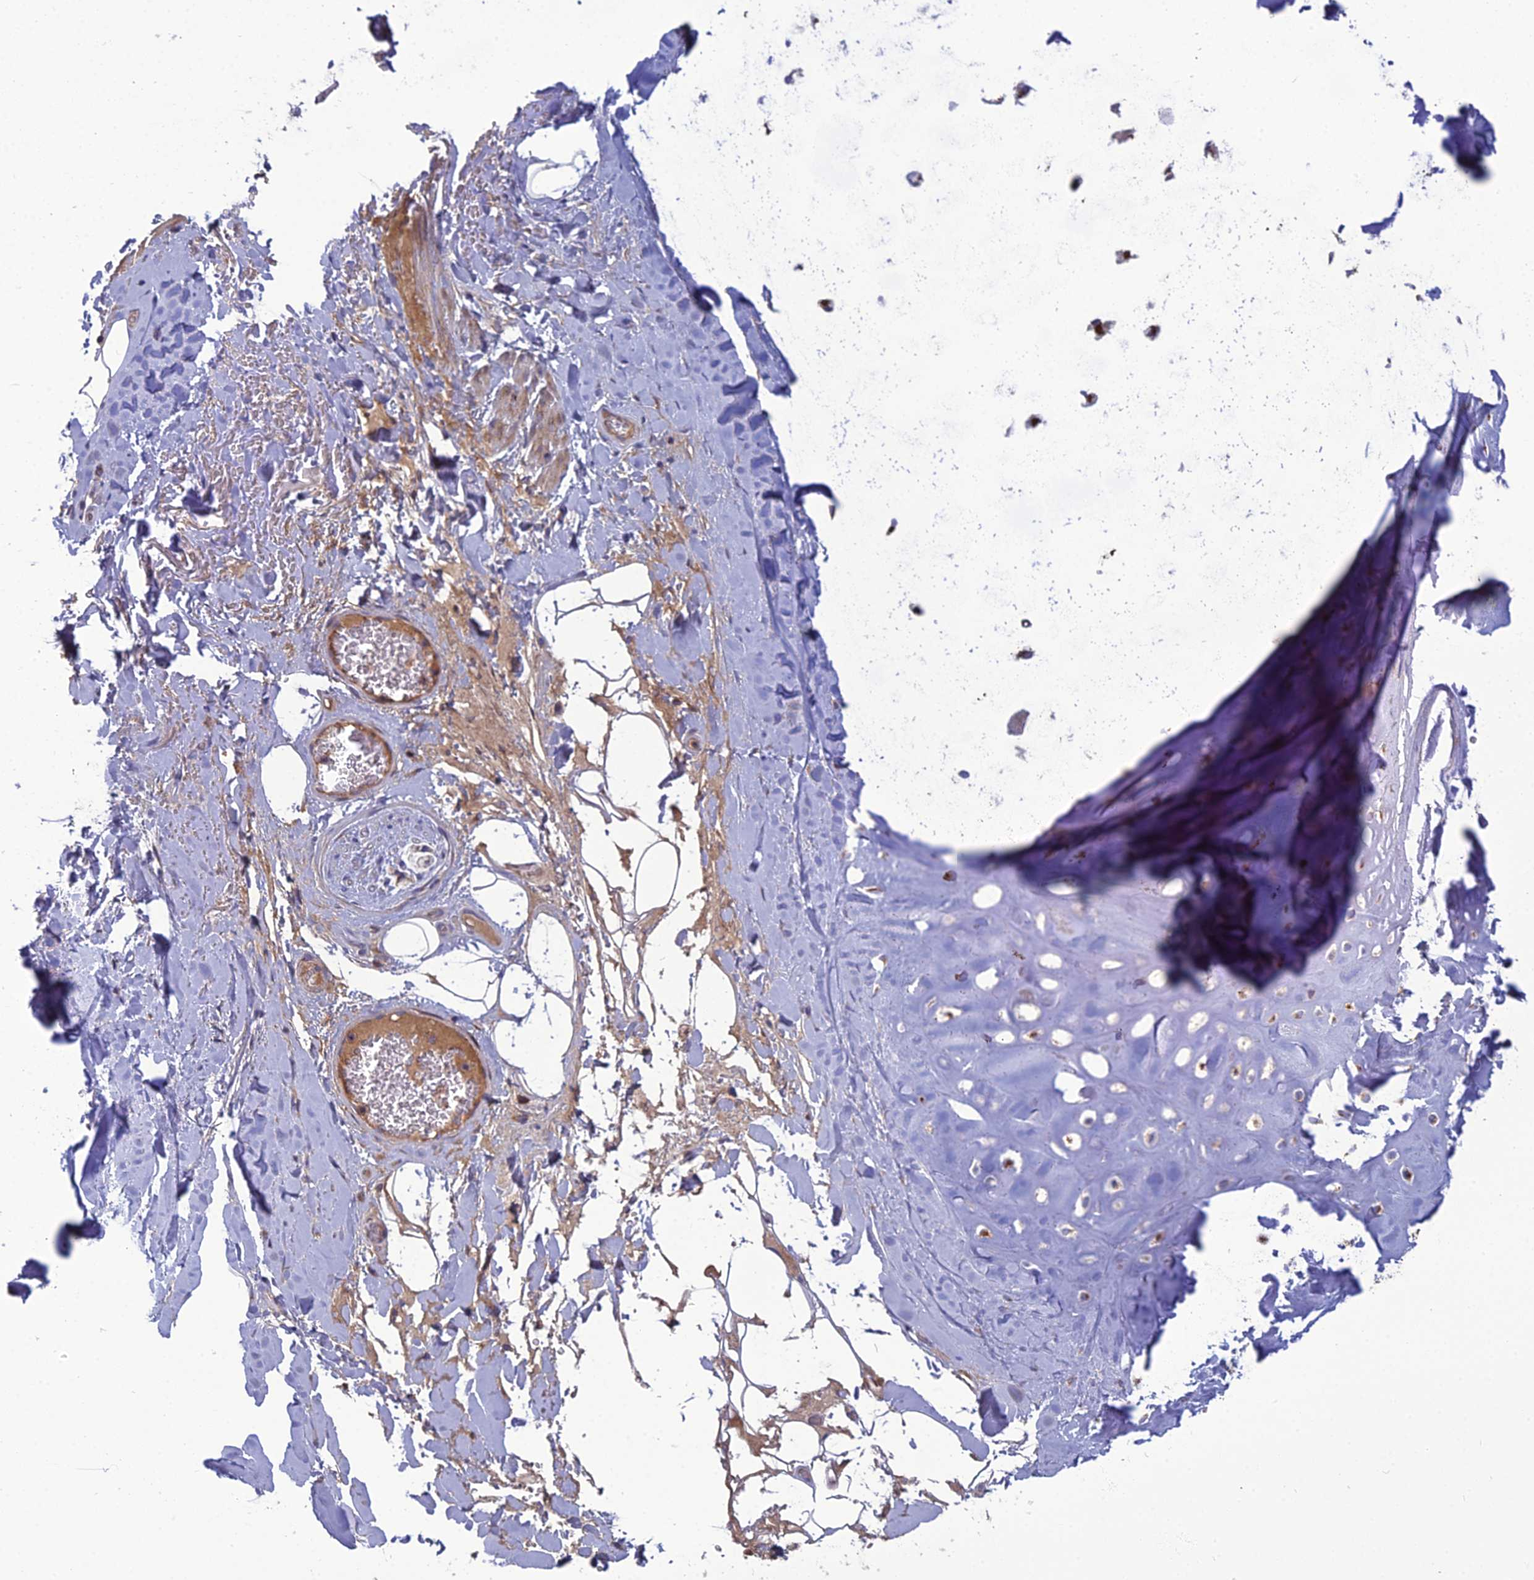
{"staining": {"intensity": "moderate", "quantity": "25%-75%", "location": "cytoplasmic/membranous"}, "tissue": "adipose tissue", "cell_type": "Adipocytes", "image_type": "normal", "snomed": [{"axis": "morphology", "description": "Normal tissue, NOS"}, {"axis": "topography", "description": "Cartilage tissue"}], "caption": "Immunohistochemical staining of unremarkable adipose tissue demonstrates medium levels of moderate cytoplasmic/membranous expression in approximately 25%-75% of adipocytes.", "gene": "LNPEP", "patient": {"sex": "female", "age": 63}}